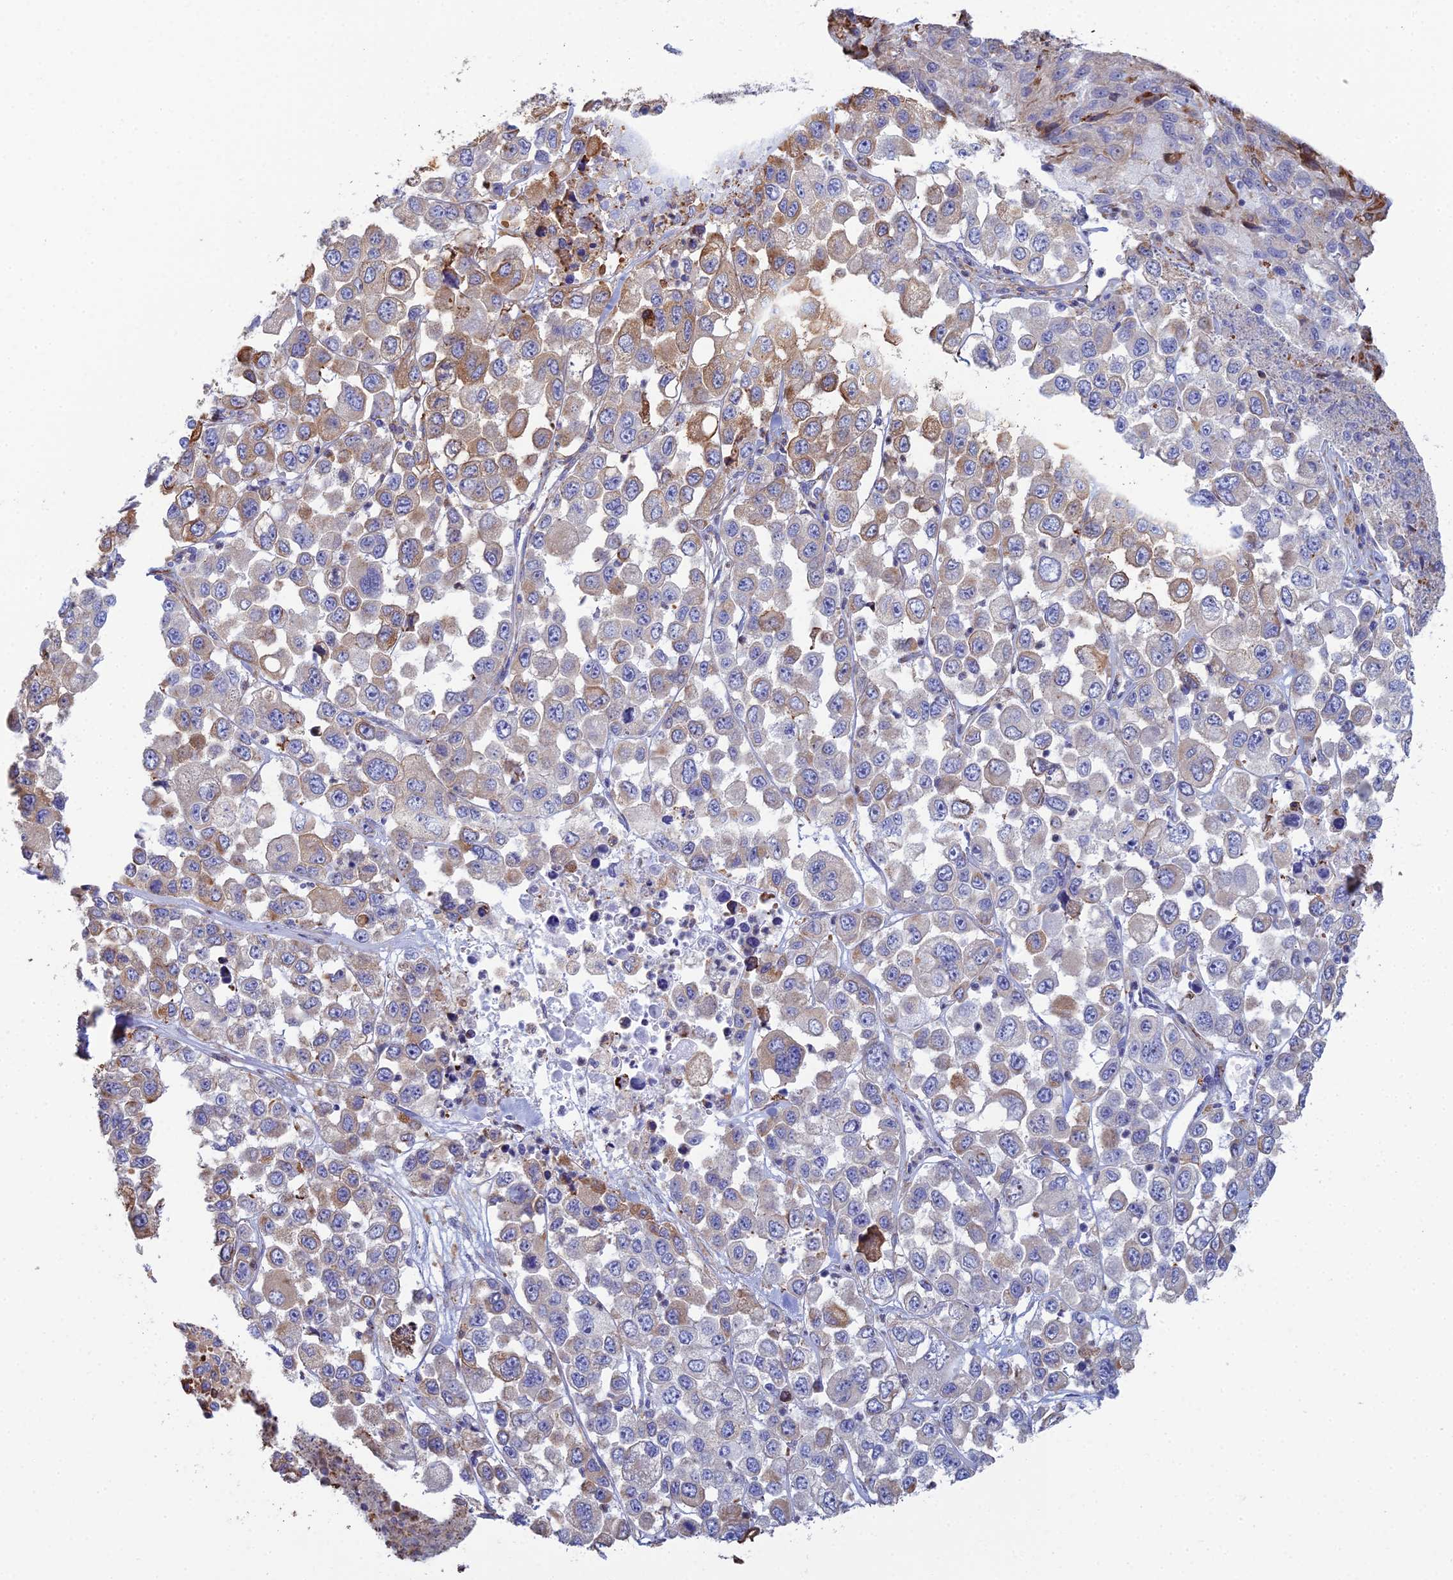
{"staining": {"intensity": "moderate", "quantity": "<25%", "location": "cytoplasmic/membranous"}, "tissue": "melanoma", "cell_type": "Tumor cells", "image_type": "cancer", "snomed": [{"axis": "morphology", "description": "Malignant melanoma, Metastatic site"}, {"axis": "topography", "description": "Lymph node"}], "caption": "Malignant melanoma (metastatic site) tissue shows moderate cytoplasmic/membranous expression in approximately <25% of tumor cells", "gene": "CLVS2", "patient": {"sex": "female", "age": 54}}